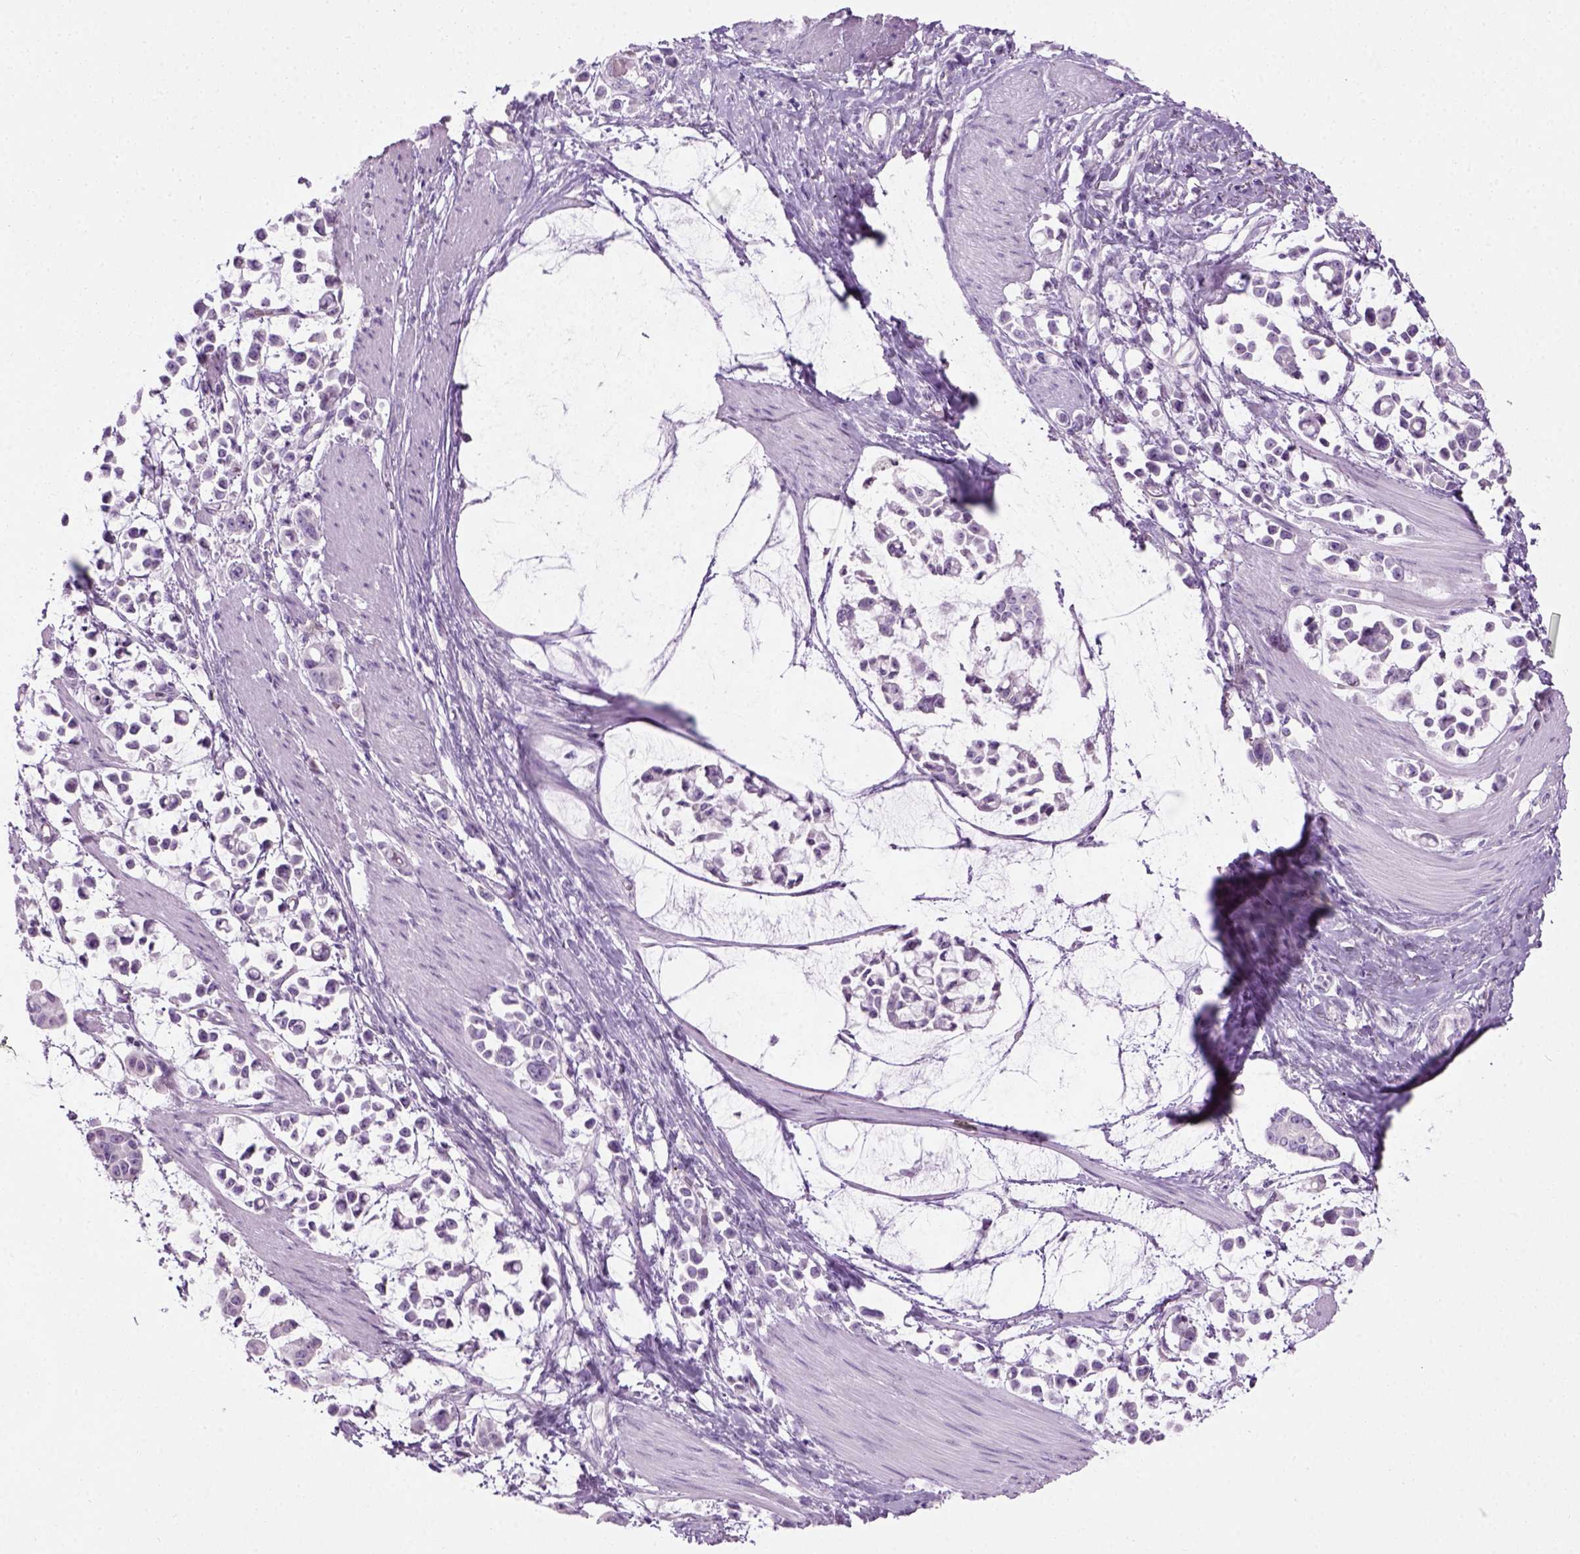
{"staining": {"intensity": "negative", "quantity": "none", "location": "none"}, "tissue": "stomach cancer", "cell_type": "Tumor cells", "image_type": "cancer", "snomed": [{"axis": "morphology", "description": "Adenocarcinoma, NOS"}, {"axis": "topography", "description": "Stomach"}], "caption": "Tumor cells show no significant expression in stomach cancer.", "gene": "CIBAR2", "patient": {"sex": "male", "age": 82}}